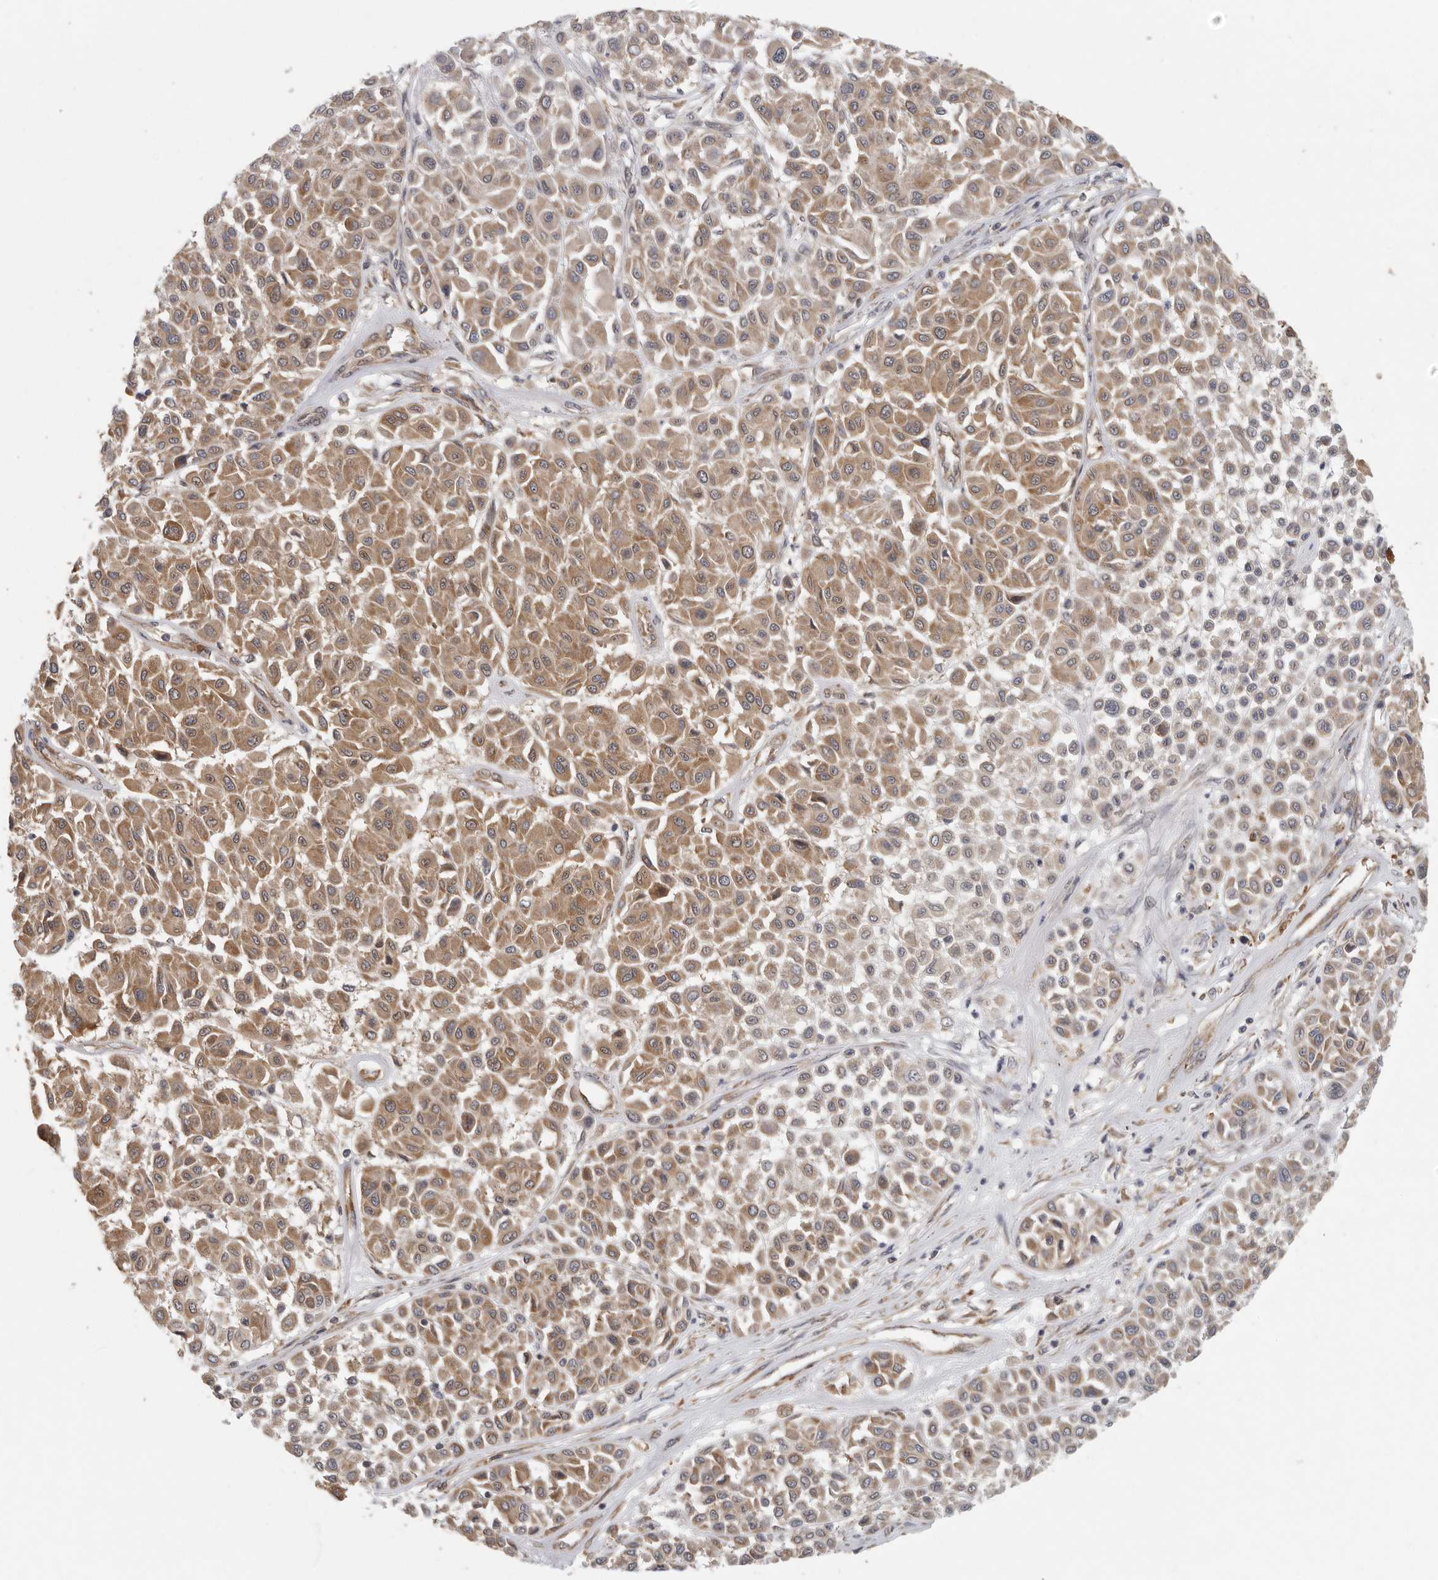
{"staining": {"intensity": "moderate", "quantity": "25%-75%", "location": "cytoplasmic/membranous"}, "tissue": "melanoma", "cell_type": "Tumor cells", "image_type": "cancer", "snomed": [{"axis": "morphology", "description": "Malignant melanoma, Metastatic site"}, {"axis": "topography", "description": "Soft tissue"}], "caption": "This image demonstrates melanoma stained with IHC to label a protein in brown. The cytoplasmic/membranous of tumor cells show moderate positivity for the protein. Nuclei are counter-stained blue.", "gene": "CCT8", "patient": {"sex": "male", "age": 41}}